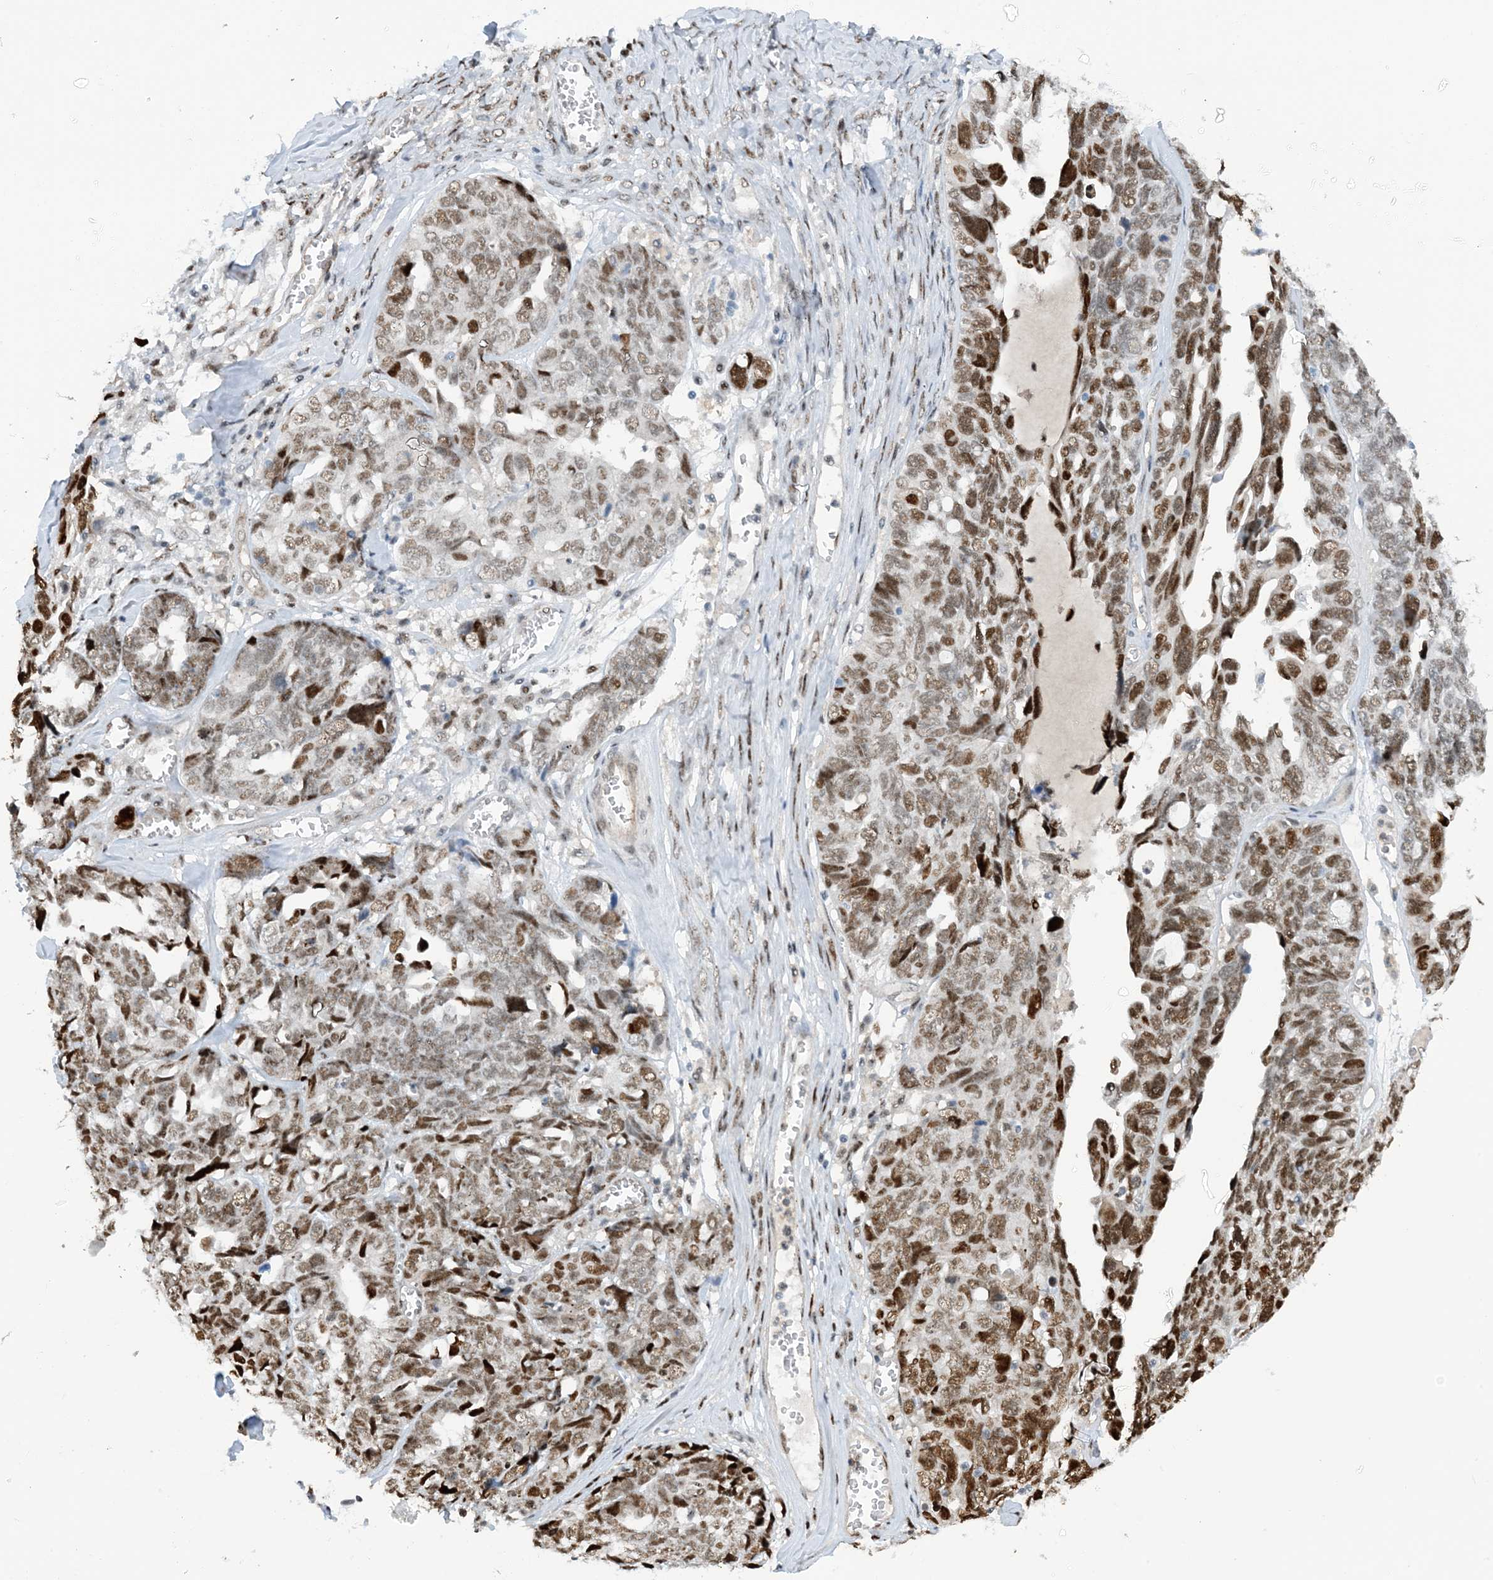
{"staining": {"intensity": "strong", "quantity": ">75%", "location": "nuclear"}, "tissue": "ovarian cancer", "cell_type": "Tumor cells", "image_type": "cancer", "snomed": [{"axis": "morphology", "description": "Cystadenocarcinoma, serous, NOS"}, {"axis": "topography", "description": "Ovary"}], "caption": "This is a photomicrograph of IHC staining of serous cystadenocarcinoma (ovarian), which shows strong positivity in the nuclear of tumor cells.", "gene": "HEMK1", "patient": {"sex": "female", "age": 79}}